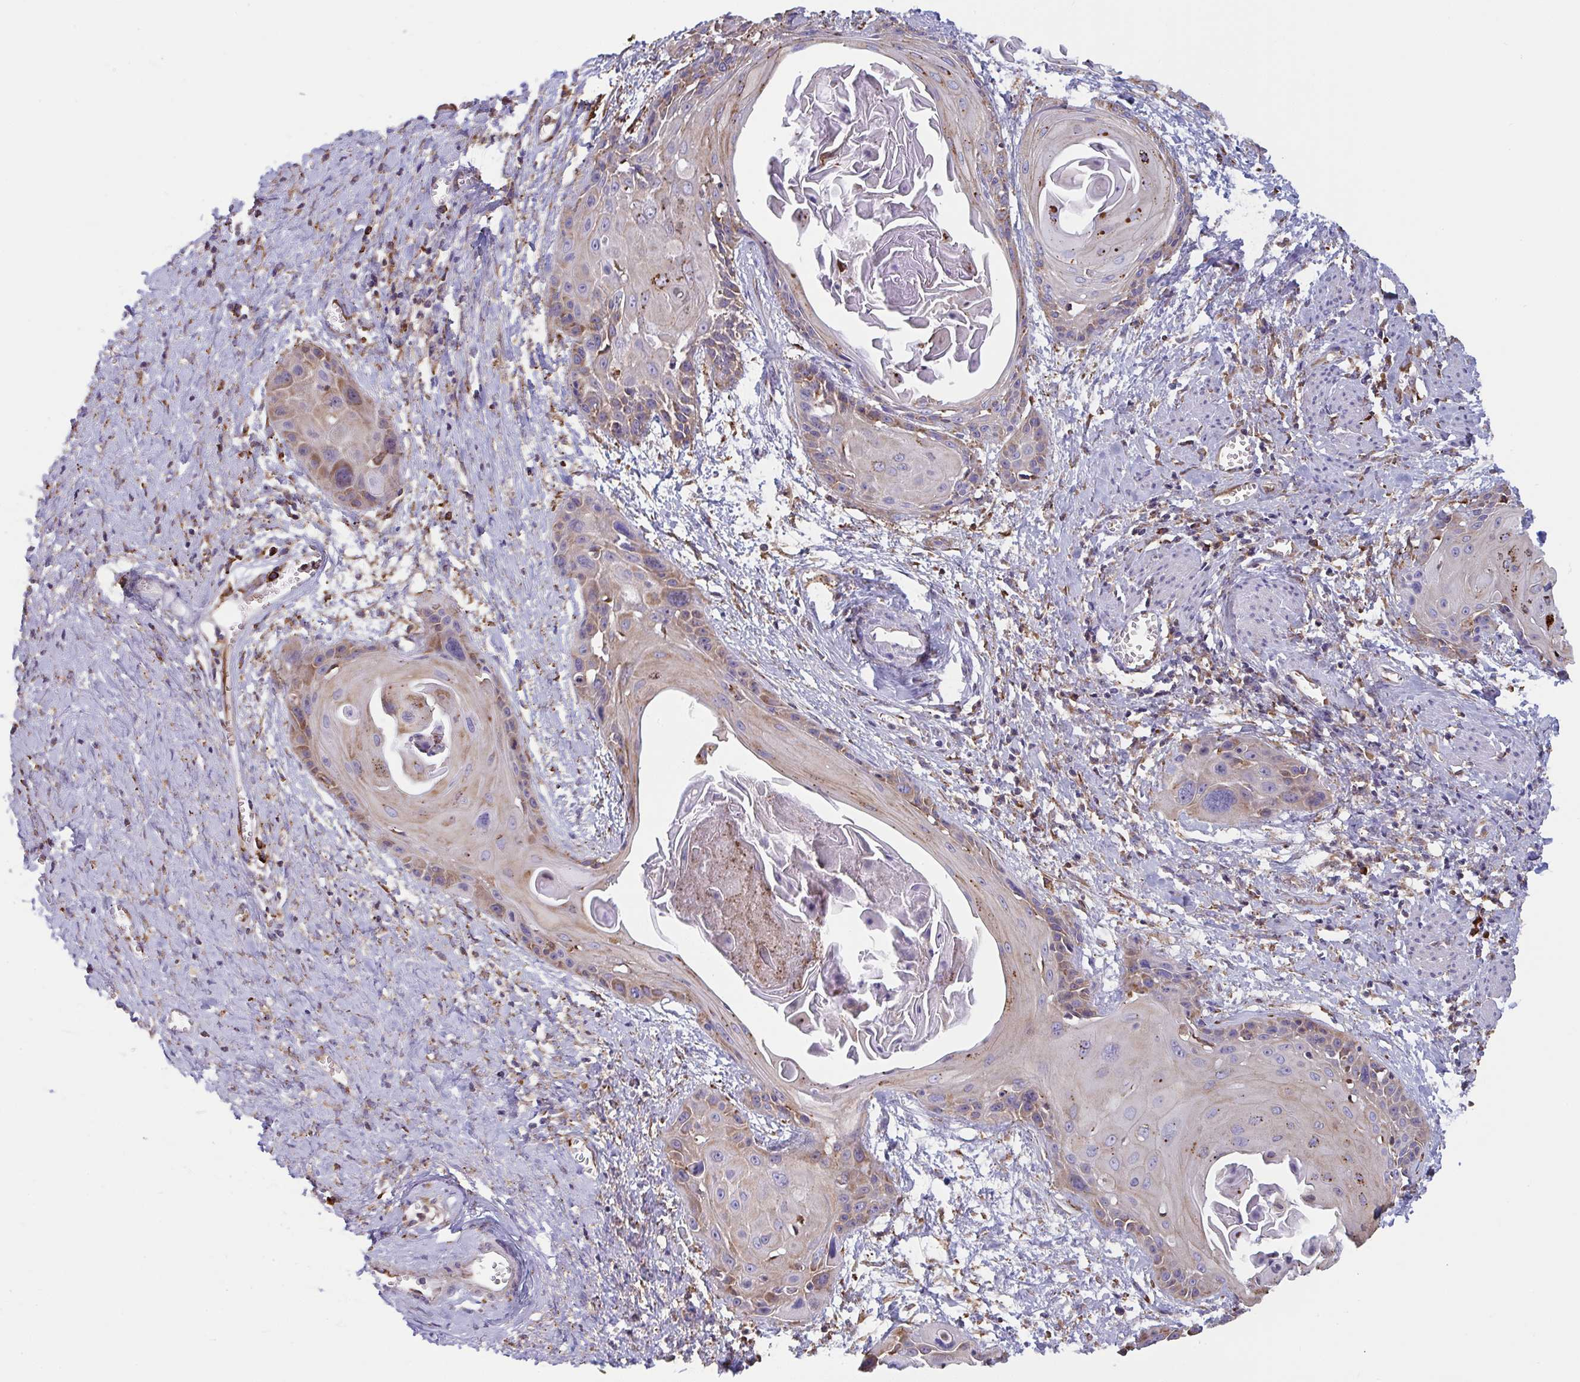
{"staining": {"intensity": "moderate", "quantity": "<25%", "location": "cytoplasmic/membranous"}, "tissue": "cervical cancer", "cell_type": "Tumor cells", "image_type": "cancer", "snomed": [{"axis": "morphology", "description": "Squamous cell carcinoma, NOS"}, {"axis": "topography", "description": "Cervix"}], "caption": "Squamous cell carcinoma (cervical) tissue demonstrates moderate cytoplasmic/membranous staining in approximately <25% of tumor cells, visualized by immunohistochemistry. The protein of interest is stained brown, and the nuclei are stained in blue (DAB IHC with brightfield microscopy, high magnification).", "gene": "MYMK", "patient": {"sex": "female", "age": 57}}